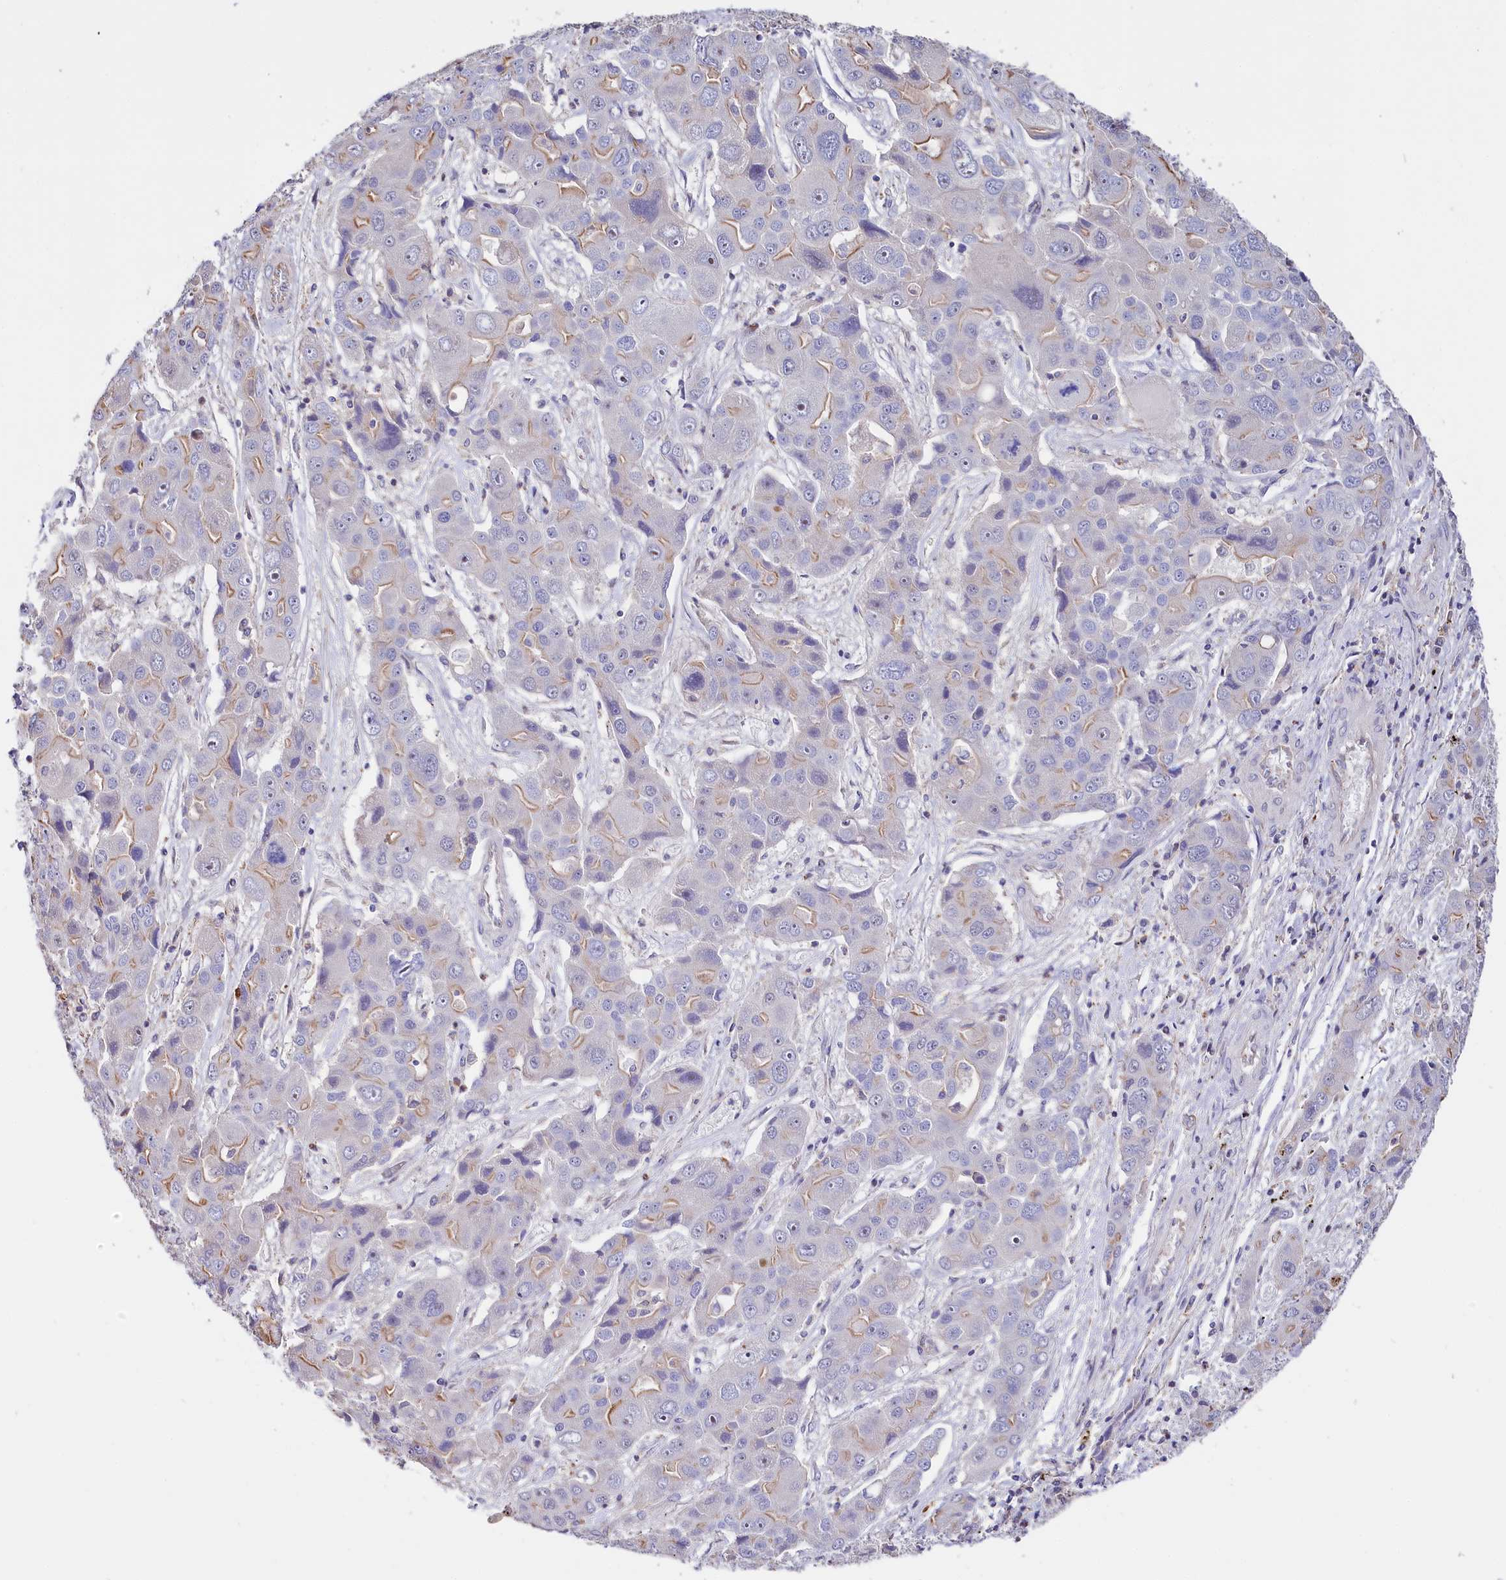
{"staining": {"intensity": "weak", "quantity": "25%-75%", "location": "cytoplasmic/membranous"}, "tissue": "liver cancer", "cell_type": "Tumor cells", "image_type": "cancer", "snomed": [{"axis": "morphology", "description": "Cholangiocarcinoma"}, {"axis": "topography", "description": "Liver"}], "caption": "Human liver cancer stained with a brown dye shows weak cytoplasmic/membranous positive positivity in about 25%-75% of tumor cells.", "gene": "RPUSD3", "patient": {"sex": "male", "age": 67}}